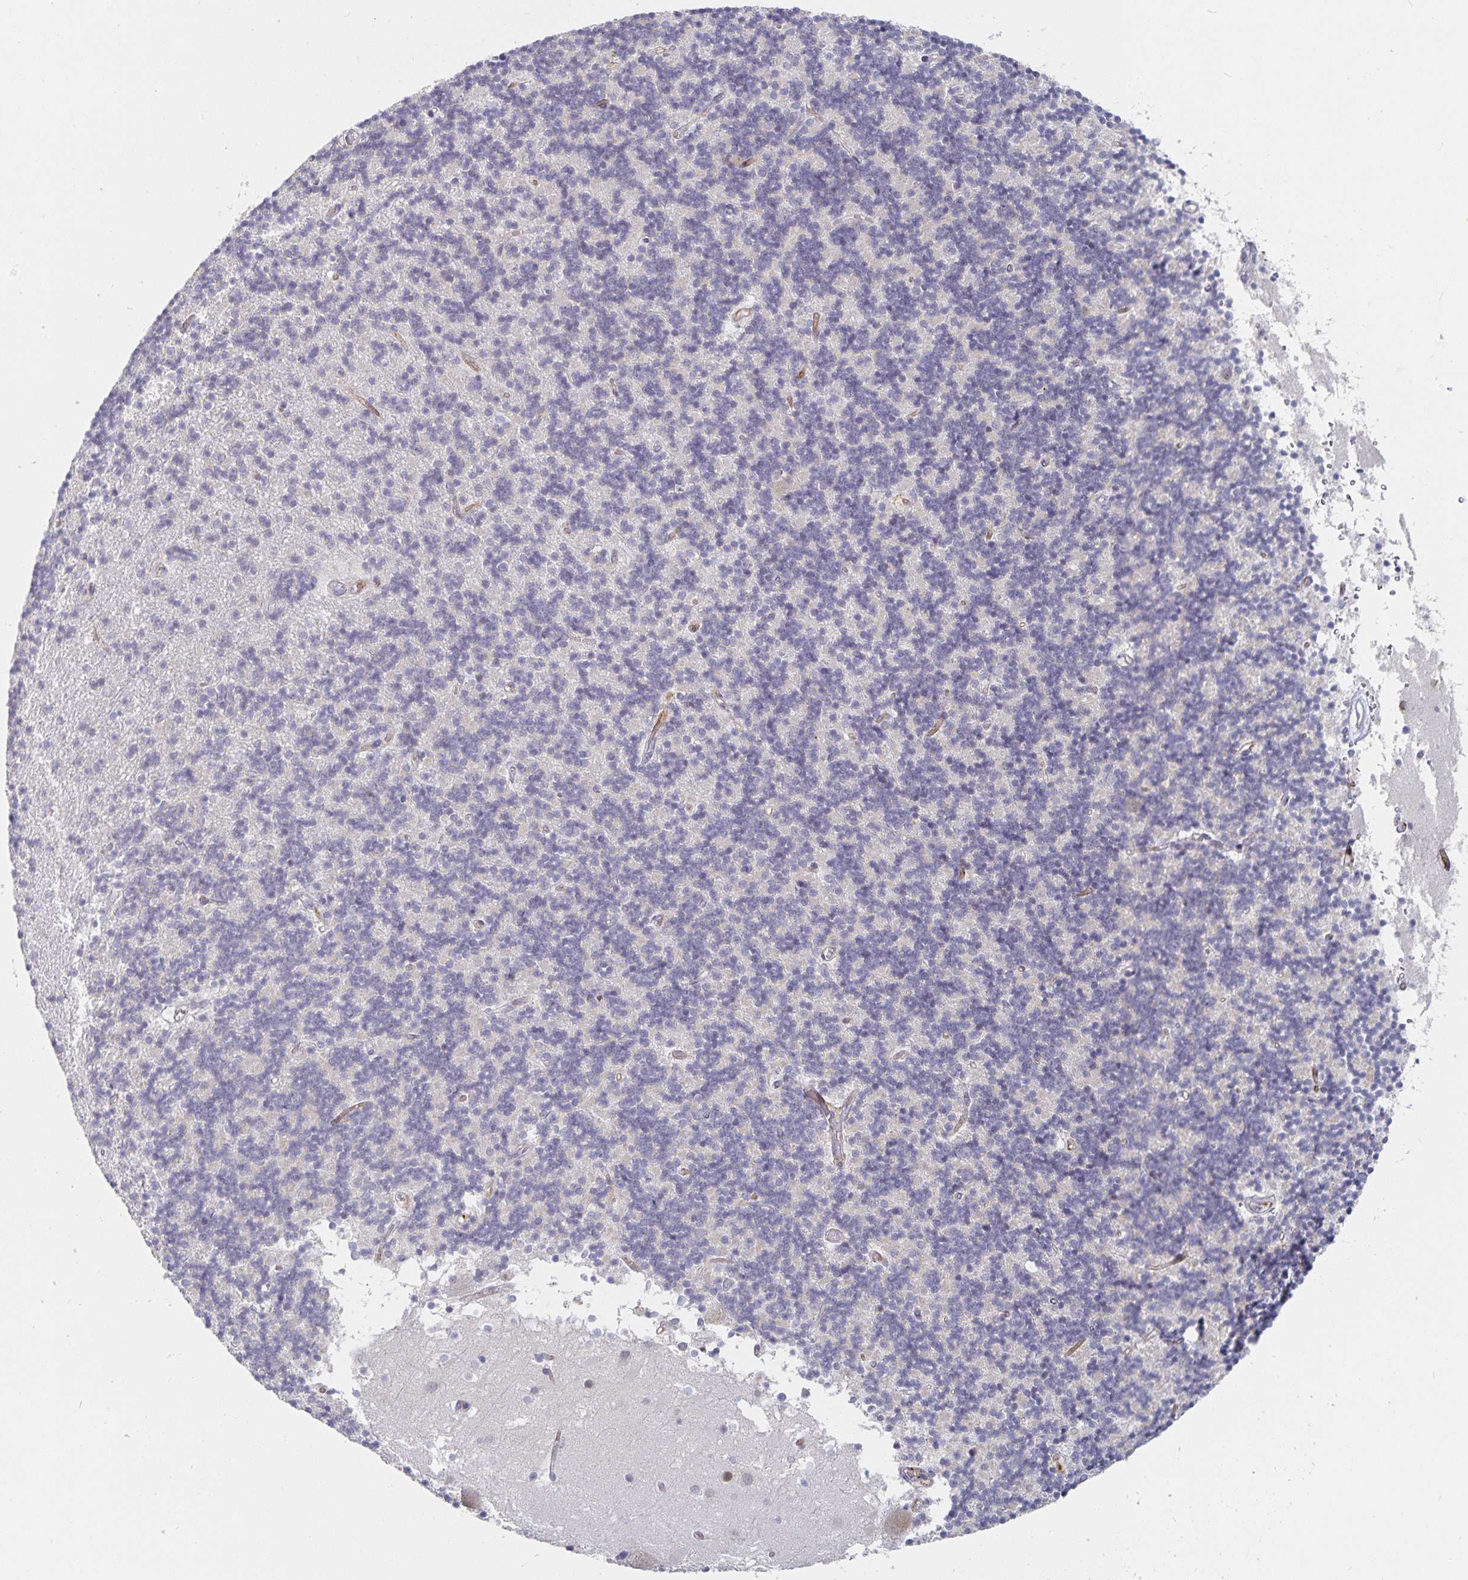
{"staining": {"intensity": "negative", "quantity": "none", "location": "none"}, "tissue": "cerebellum", "cell_type": "Cells in granular layer", "image_type": "normal", "snomed": [{"axis": "morphology", "description": "Normal tissue, NOS"}, {"axis": "topography", "description": "Cerebellum"}], "caption": "The histopathology image shows no significant positivity in cells in granular layer of cerebellum.", "gene": "S100G", "patient": {"sex": "male", "age": 54}}